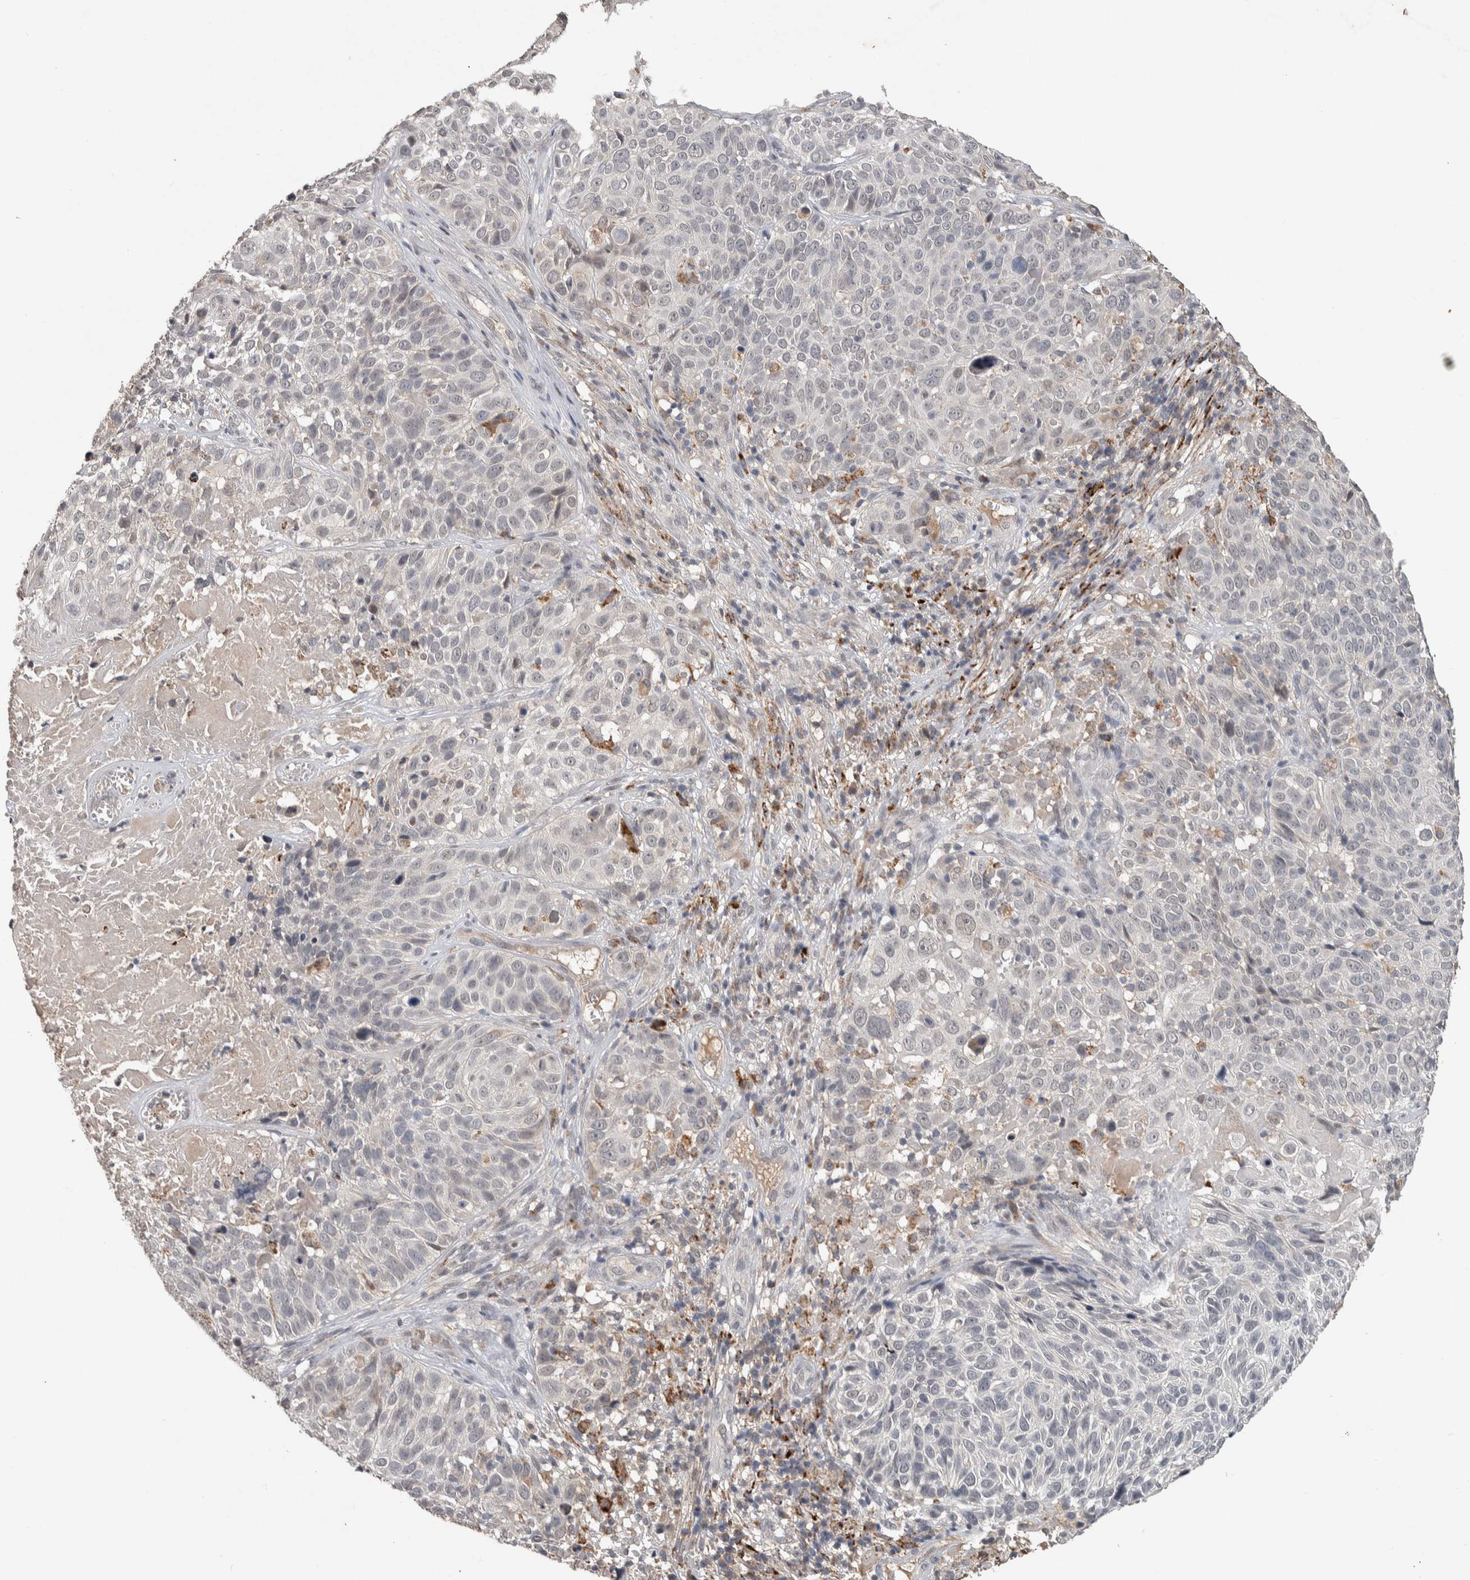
{"staining": {"intensity": "negative", "quantity": "none", "location": "none"}, "tissue": "cervical cancer", "cell_type": "Tumor cells", "image_type": "cancer", "snomed": [{"axis": "morphology", "description": "Squamous cell carcinoma, NOS"}, {"axis": "topography", "description": "Cervix"}], "caption": "IHC photomicrograph of neoplastic tissue: cervical cancer (squamous cell carcinoma) stained with DAB (3,3'-diaminobenzidine) shows no significant protein positivity in tumor cells.", "gene": "CHRM3", "patient": {"sex": "female", "age": 74}}